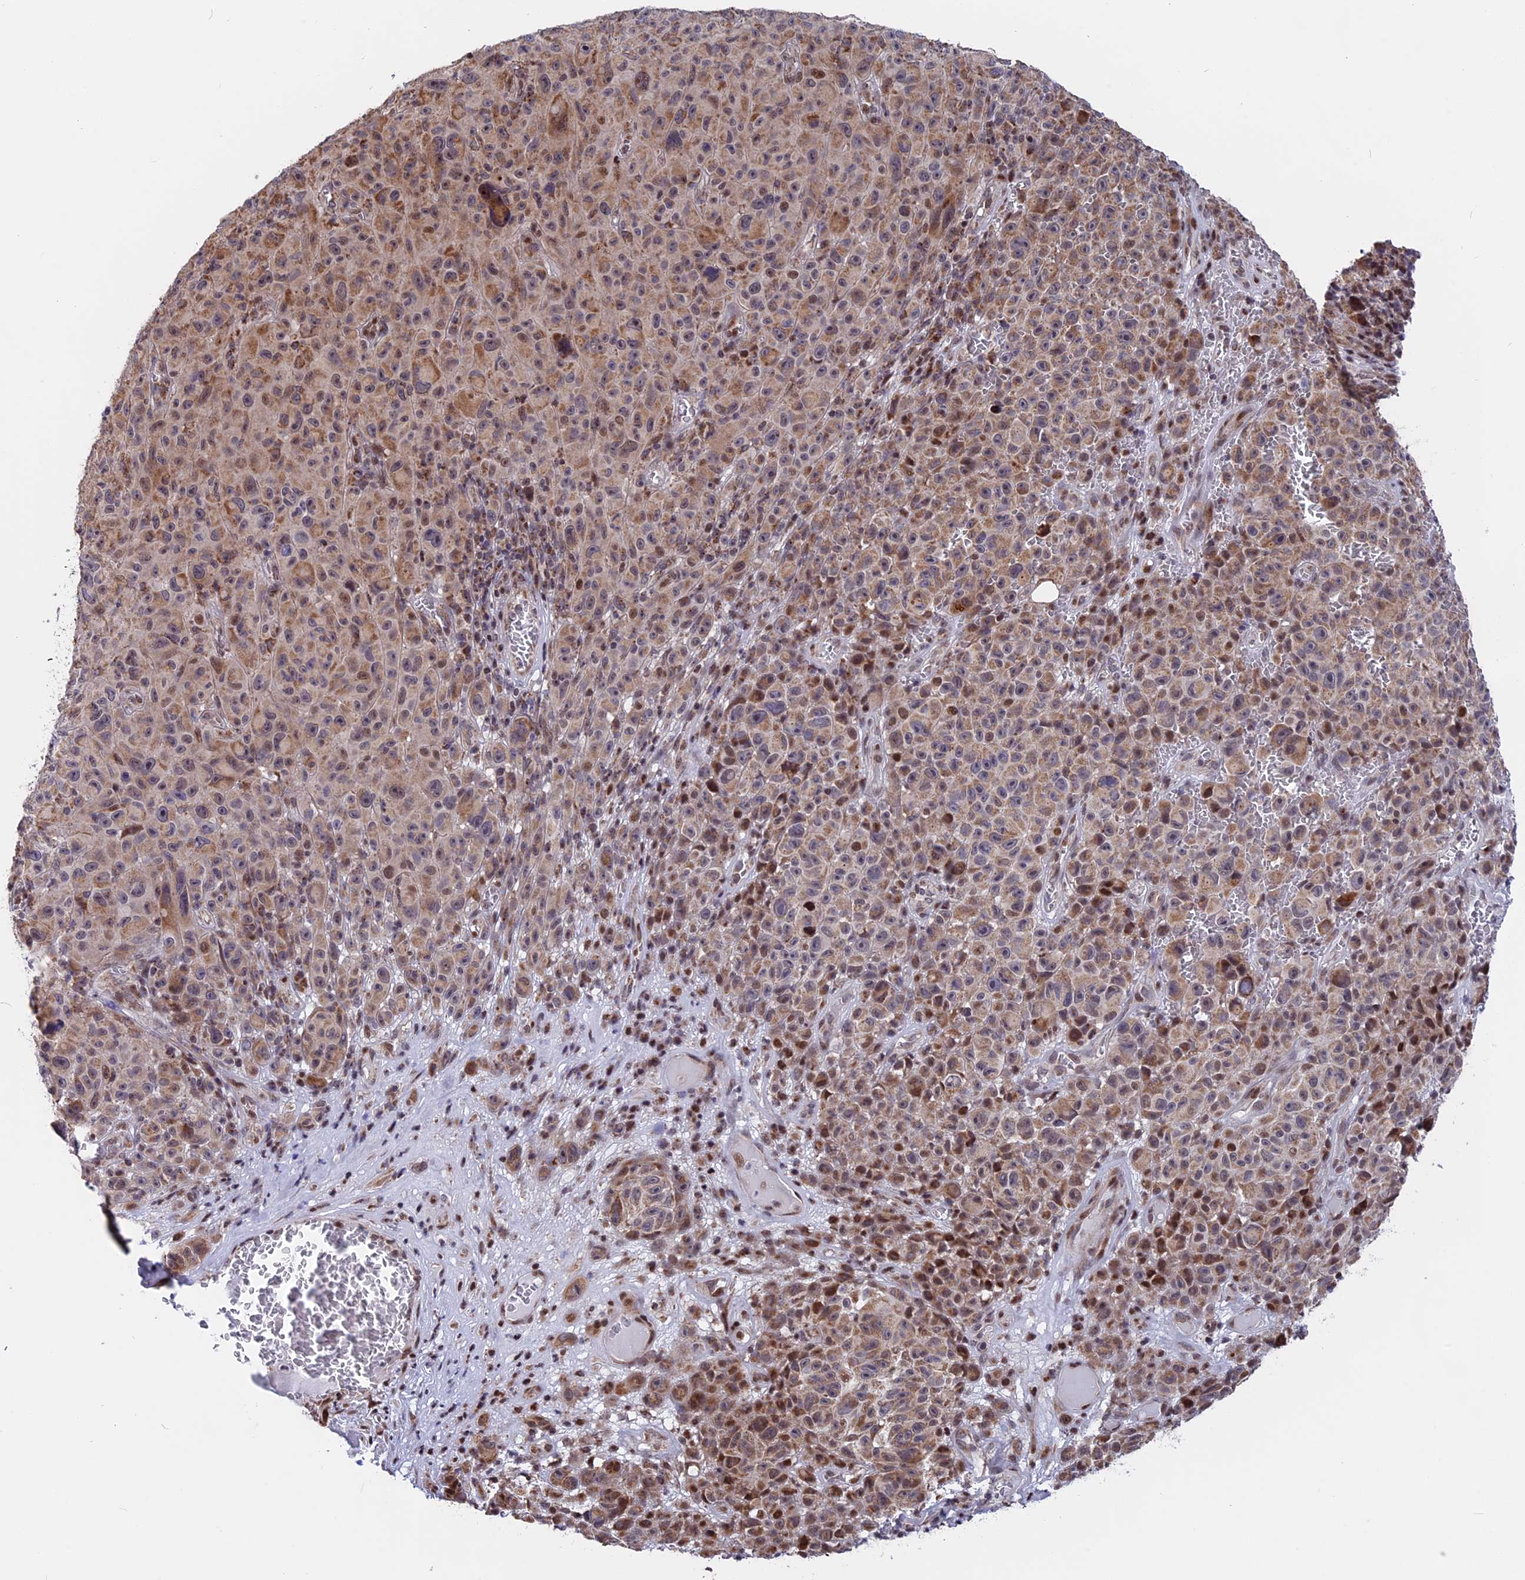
{"staining": {"intensity": "moderate", "quantity": ">75%", "location": "cytoplasmic/membranous"}, "tissue": "melanoma", "cell_type": "Tumor cells", "image_type": "cancer", "snomed": [{"axis": "morphology", "description": "Malignant melanoma, NOS"}, {"axis": "topography", "description": "Skin"}], "caption": "This image demonstrates melanoma stained with immunohistochemistry (IHC) to label a protein in brown. The cytoplasmic/membranous of tumor cells show moderate positivity for the protein. Nuclei are counter-stained blue.", "gene": "FAM174C", "patient": {"sex": "female", "age": 82}}